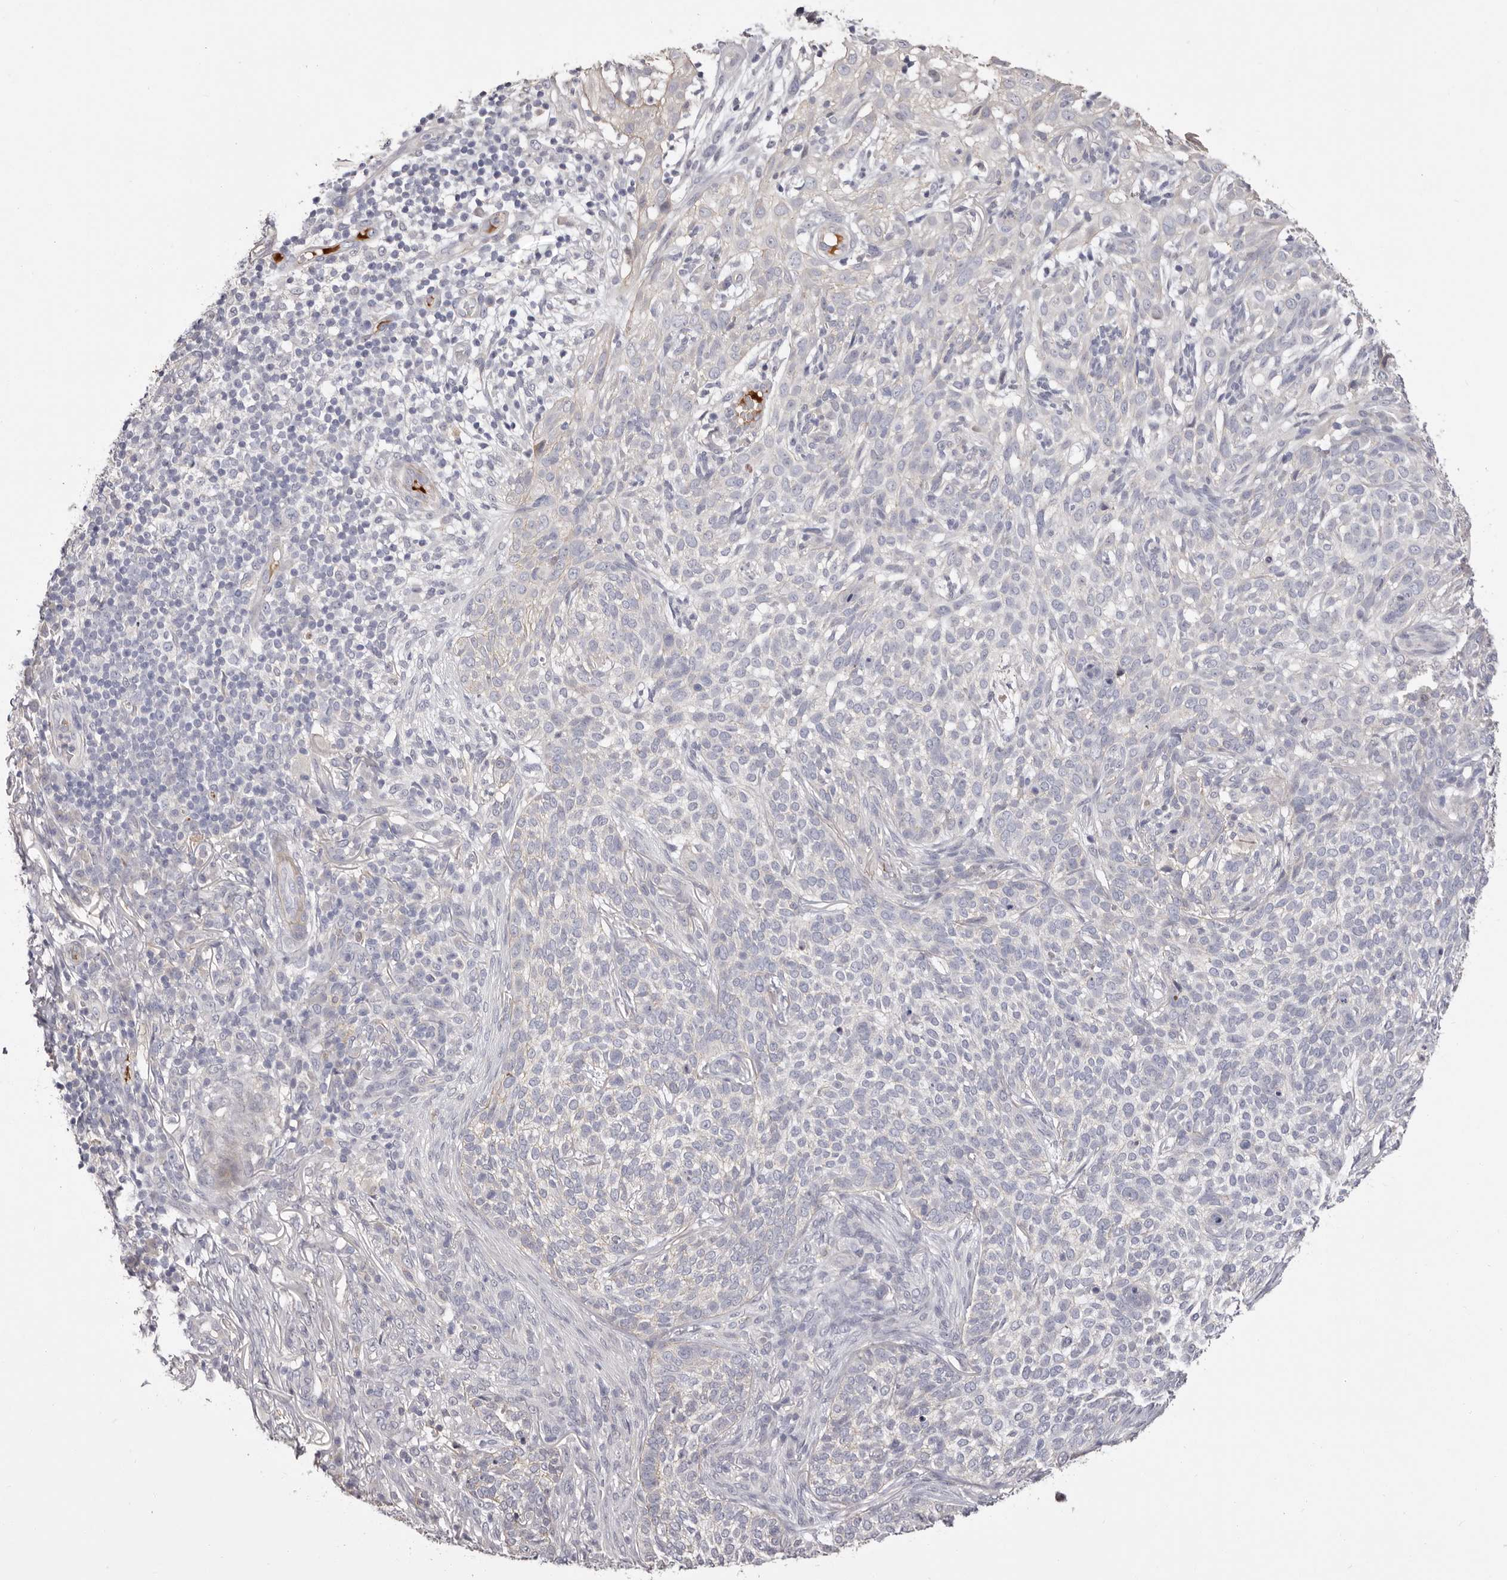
{"staining": {"intensity": "negative", "quantity": "none", "location": "none"}, "tissue": "skin cancer", "cell_type": "Tumor cells", "image_type": "cancer", "snomed": [{"axis": "morphology", "description": "Basal cell carcinoma"}, {"axis": "topography", "description": "Skin"}], "caption": "Immunohistochemical staining of skin basal cell carcinoma exhibits no significant expression in tumor cells.", "gene": "LMLN", "patient": {"sex": "female", "age": 64}}